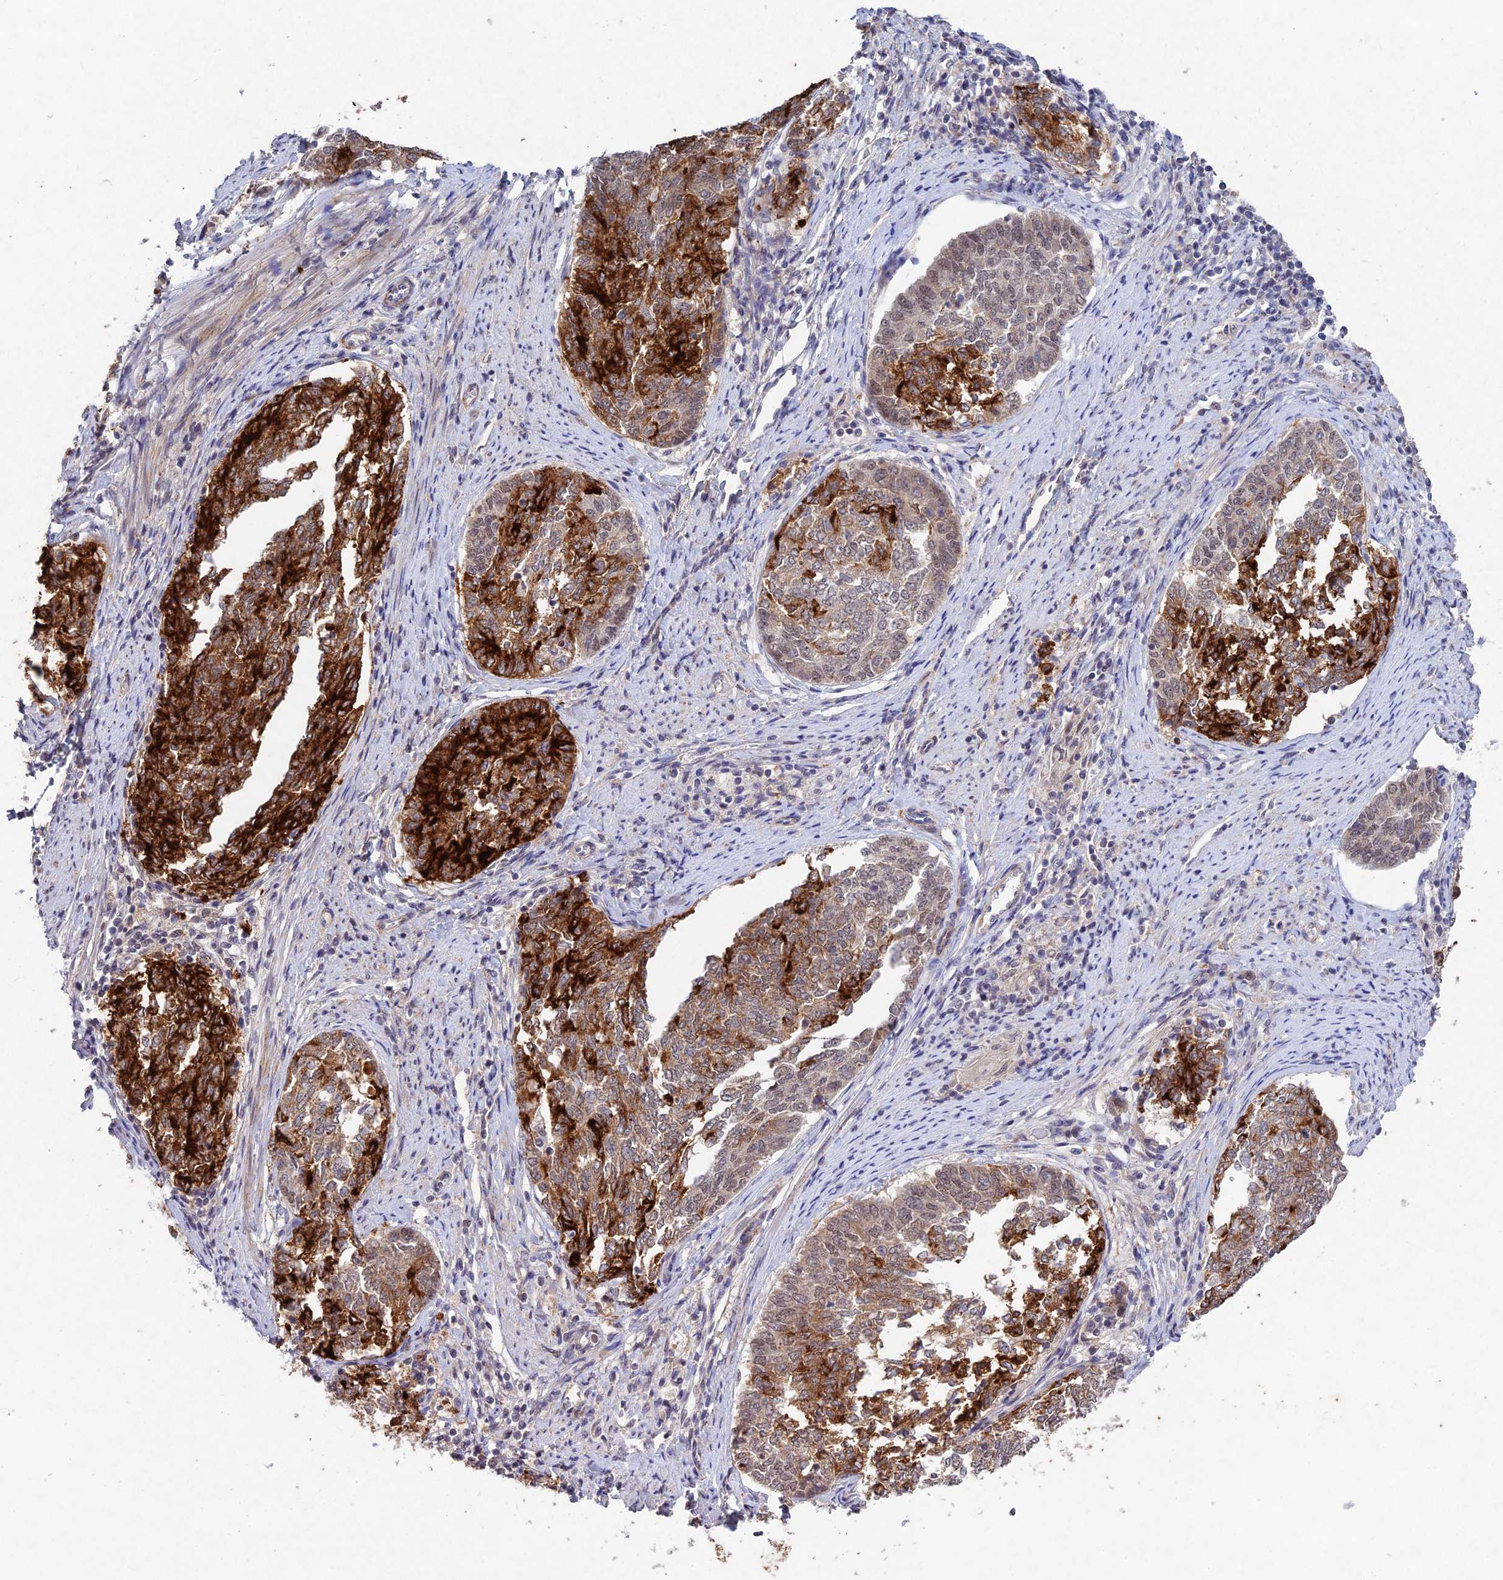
{"staining": {"intensity": "strong", "quantity": "25%-75%", "location": "cytoplasmic/membranous"}, "tissue": "endometrial cancer", "cell_type": "Tumor cells", "image_type": "cancer", "snomed": [{"axis": "morphology", "description": "Adenocarcinoma, NOS"}, {"axis": "topography", "description": "Endometrium"}], "caption": "A high amount of strong cytoplasmic/membranous positivity is appreciated in approximately 25%-75% of tumor cells in endometrial adenocarcinoma tissue. The protein is stained brown, and the nuclei are stained in blue (DAB IHC with brightfield microscopy, high magnification).", "gene": "RAVER1", "patient": {"sex": "female", "age": 80}}